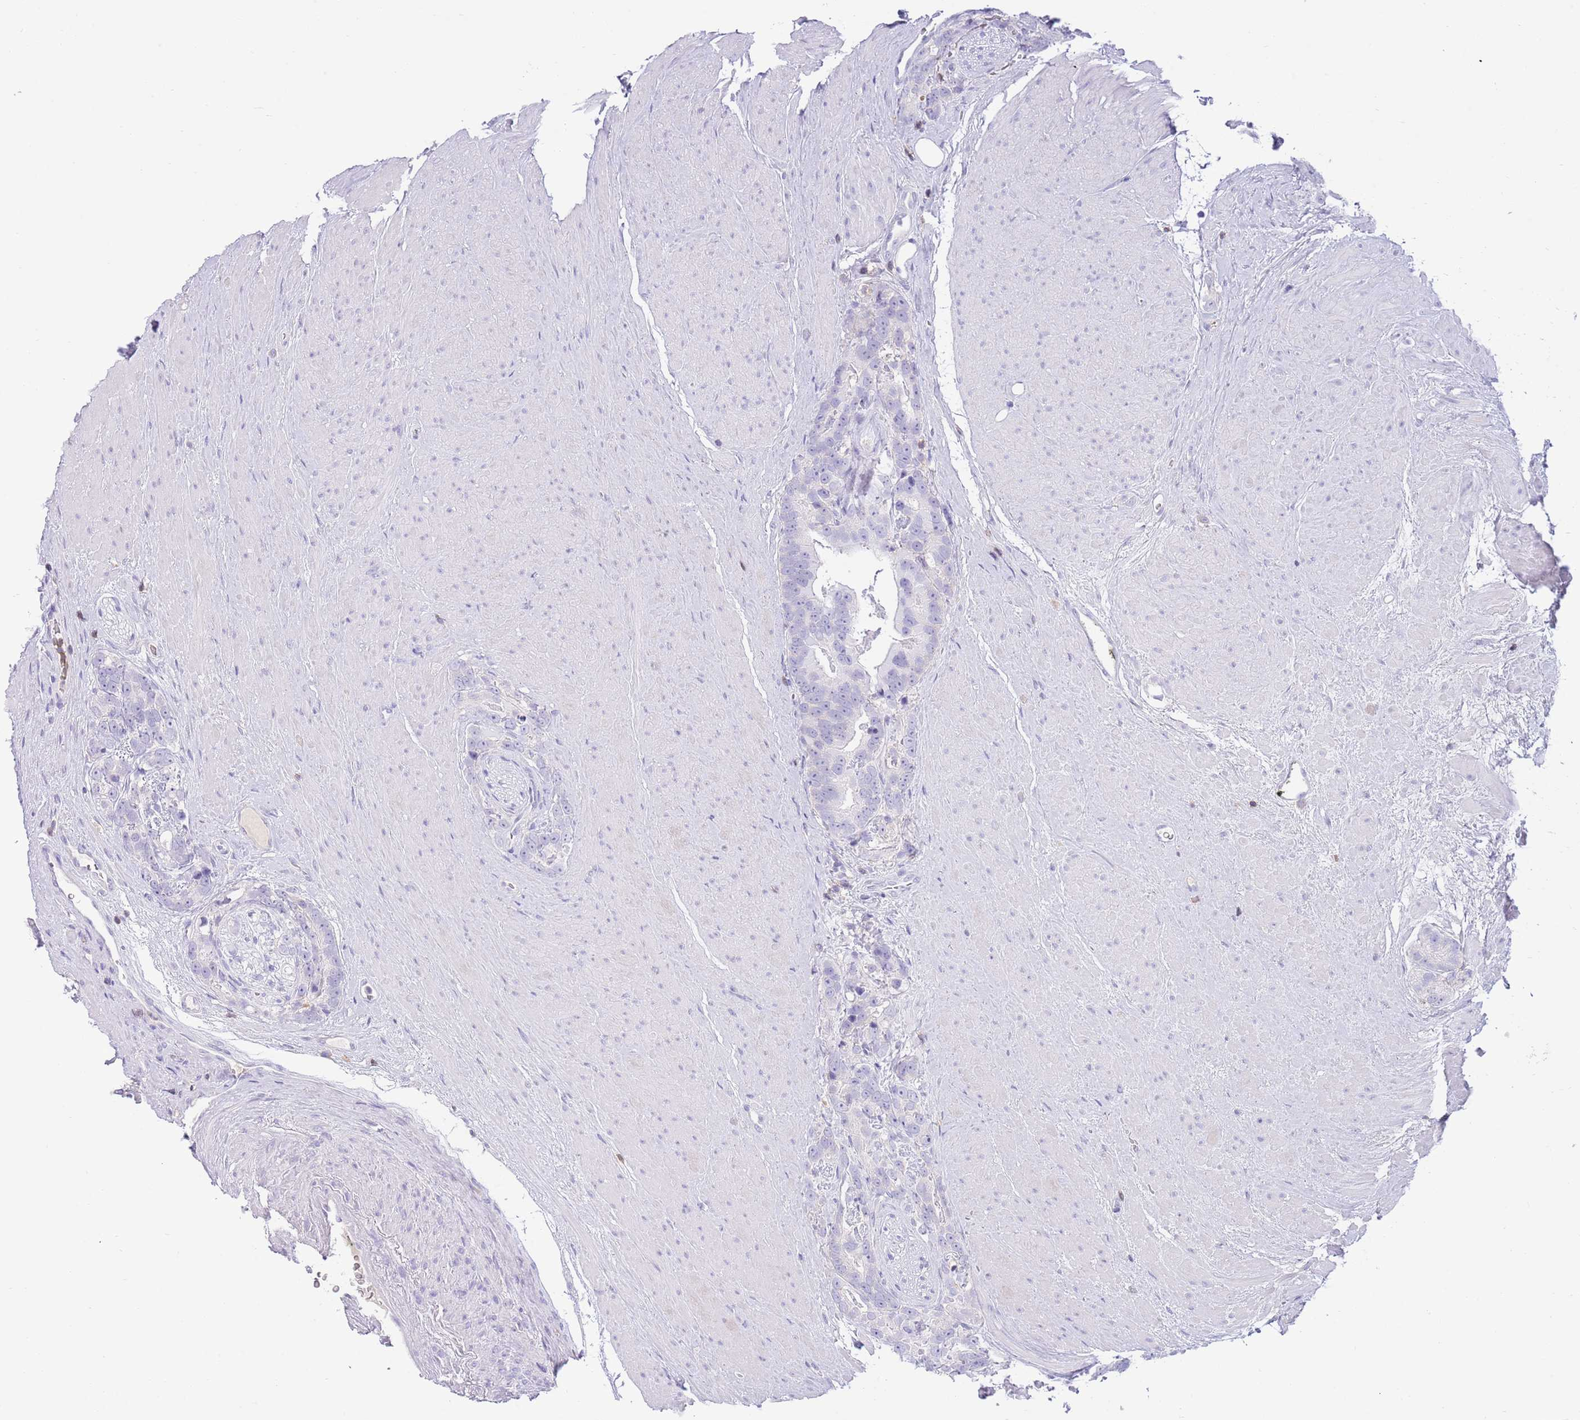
{"staining": {"intensity": "negative", "quantity": "none", "location": "none"}, "tissue": "prostate cancer", "cell_type": "Tumor cells", "image_type": "cancer", "snomed": [{"axis": "morphology", "description": "Adenocarcinoma, High grade"}, {"axis": "topography", "description": "Prostate"}], "caption": "Tumor cells are negative for brown protein staining in prostate cancer (adenocarcinoma (high-grade)).", "gene": "OR4Q3", "patient": {"sex": "male", "age": 74}}